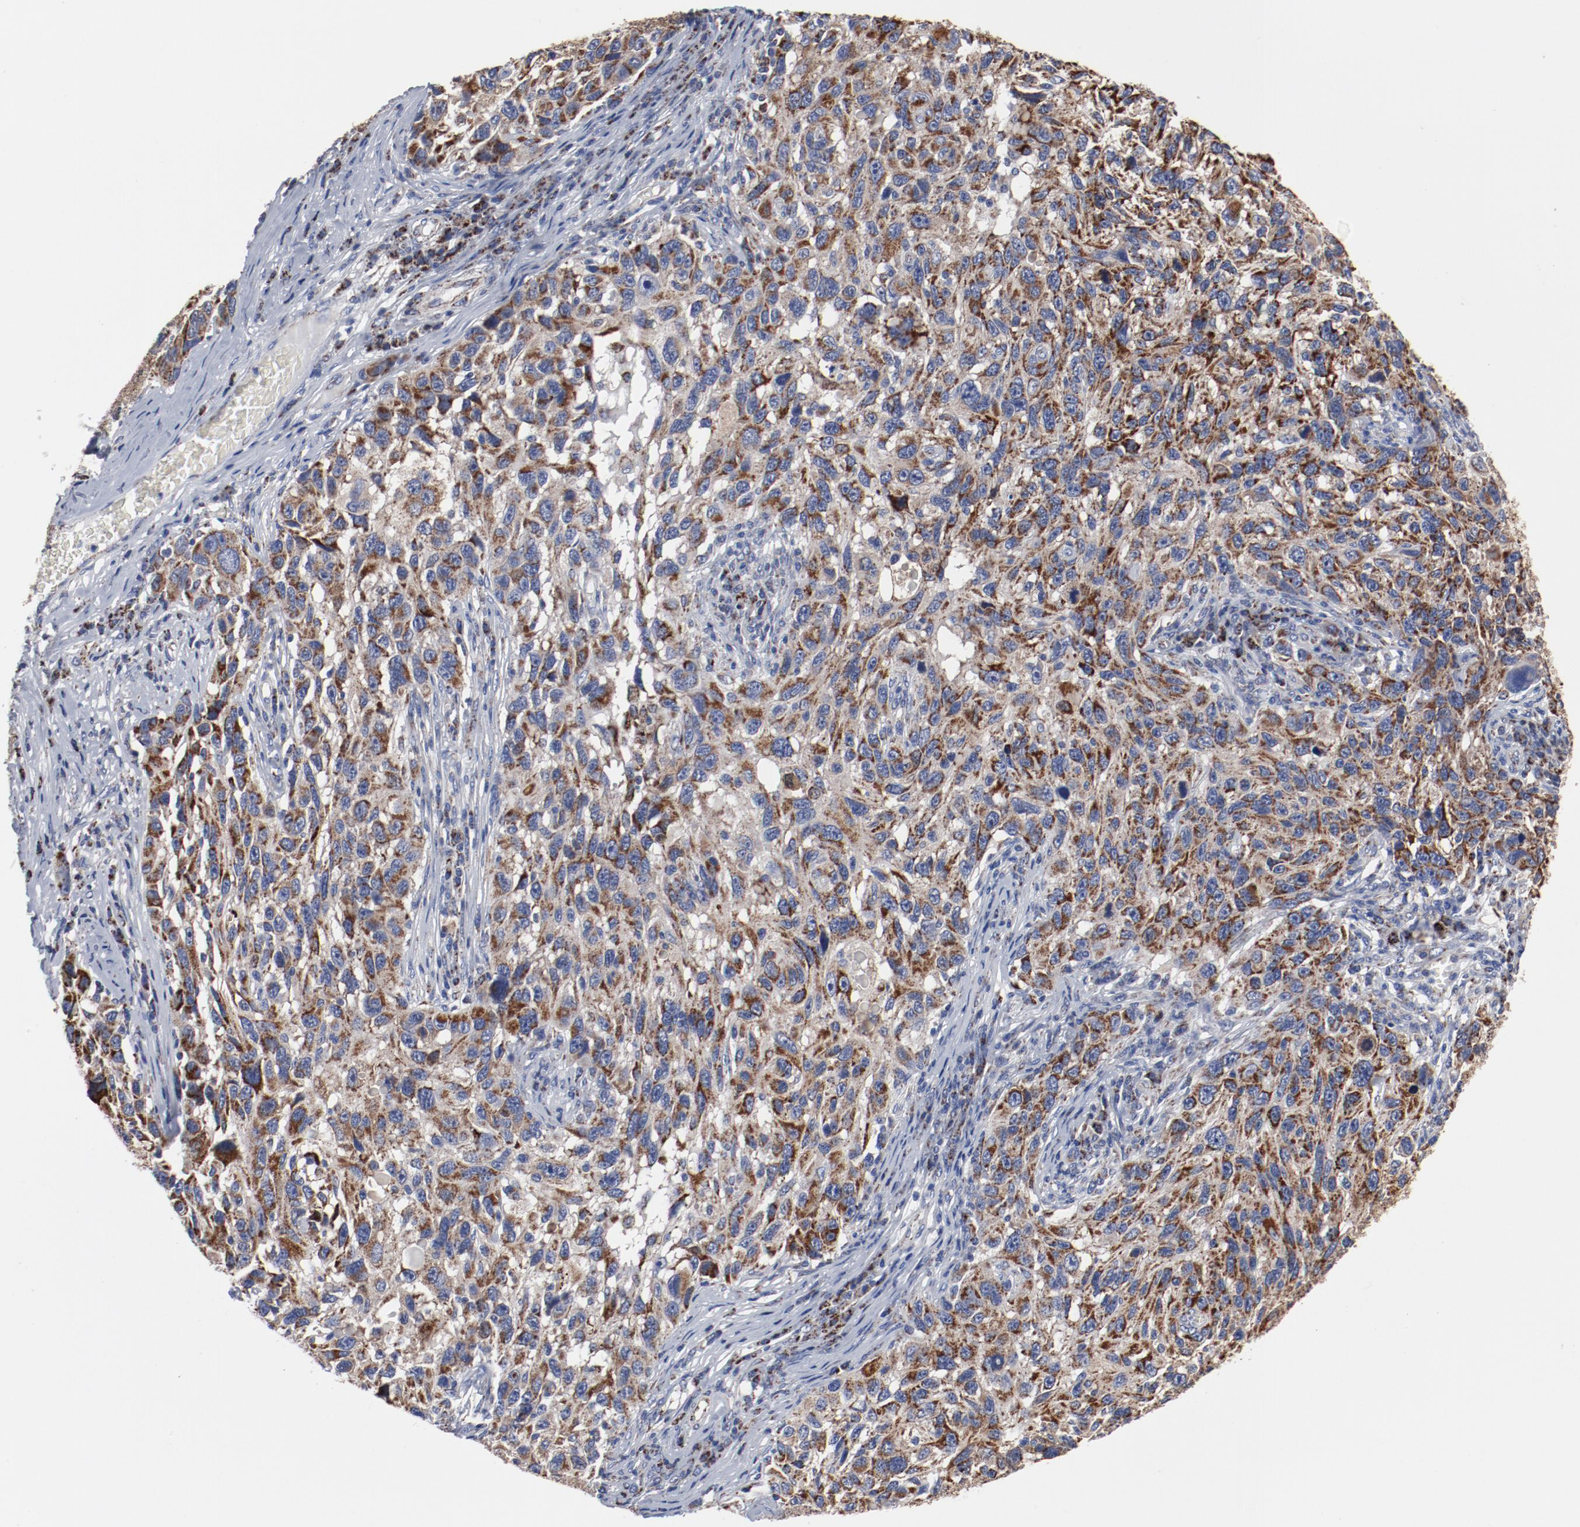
{"staining": {"intensity": "moderate", "quantity": ">75%", "location": "cytoplasmic/membranous"}, "tissue": "melanoma", "cell_type": "Tumor cells", "image_type": "cancer", "snomed": [{"axis": "morphology", "description": "Malignant melanoma, NOS"}, {"axis": "topography", "description": "Skin"}], "caption": "IHC of malignant melanoma exhibits medium levels of moderate cytoplasmic/membranous staining in about >75% of tumor cells.", "gene": "NDUFV2", "patient": {"sex": "male", "age": 53}}